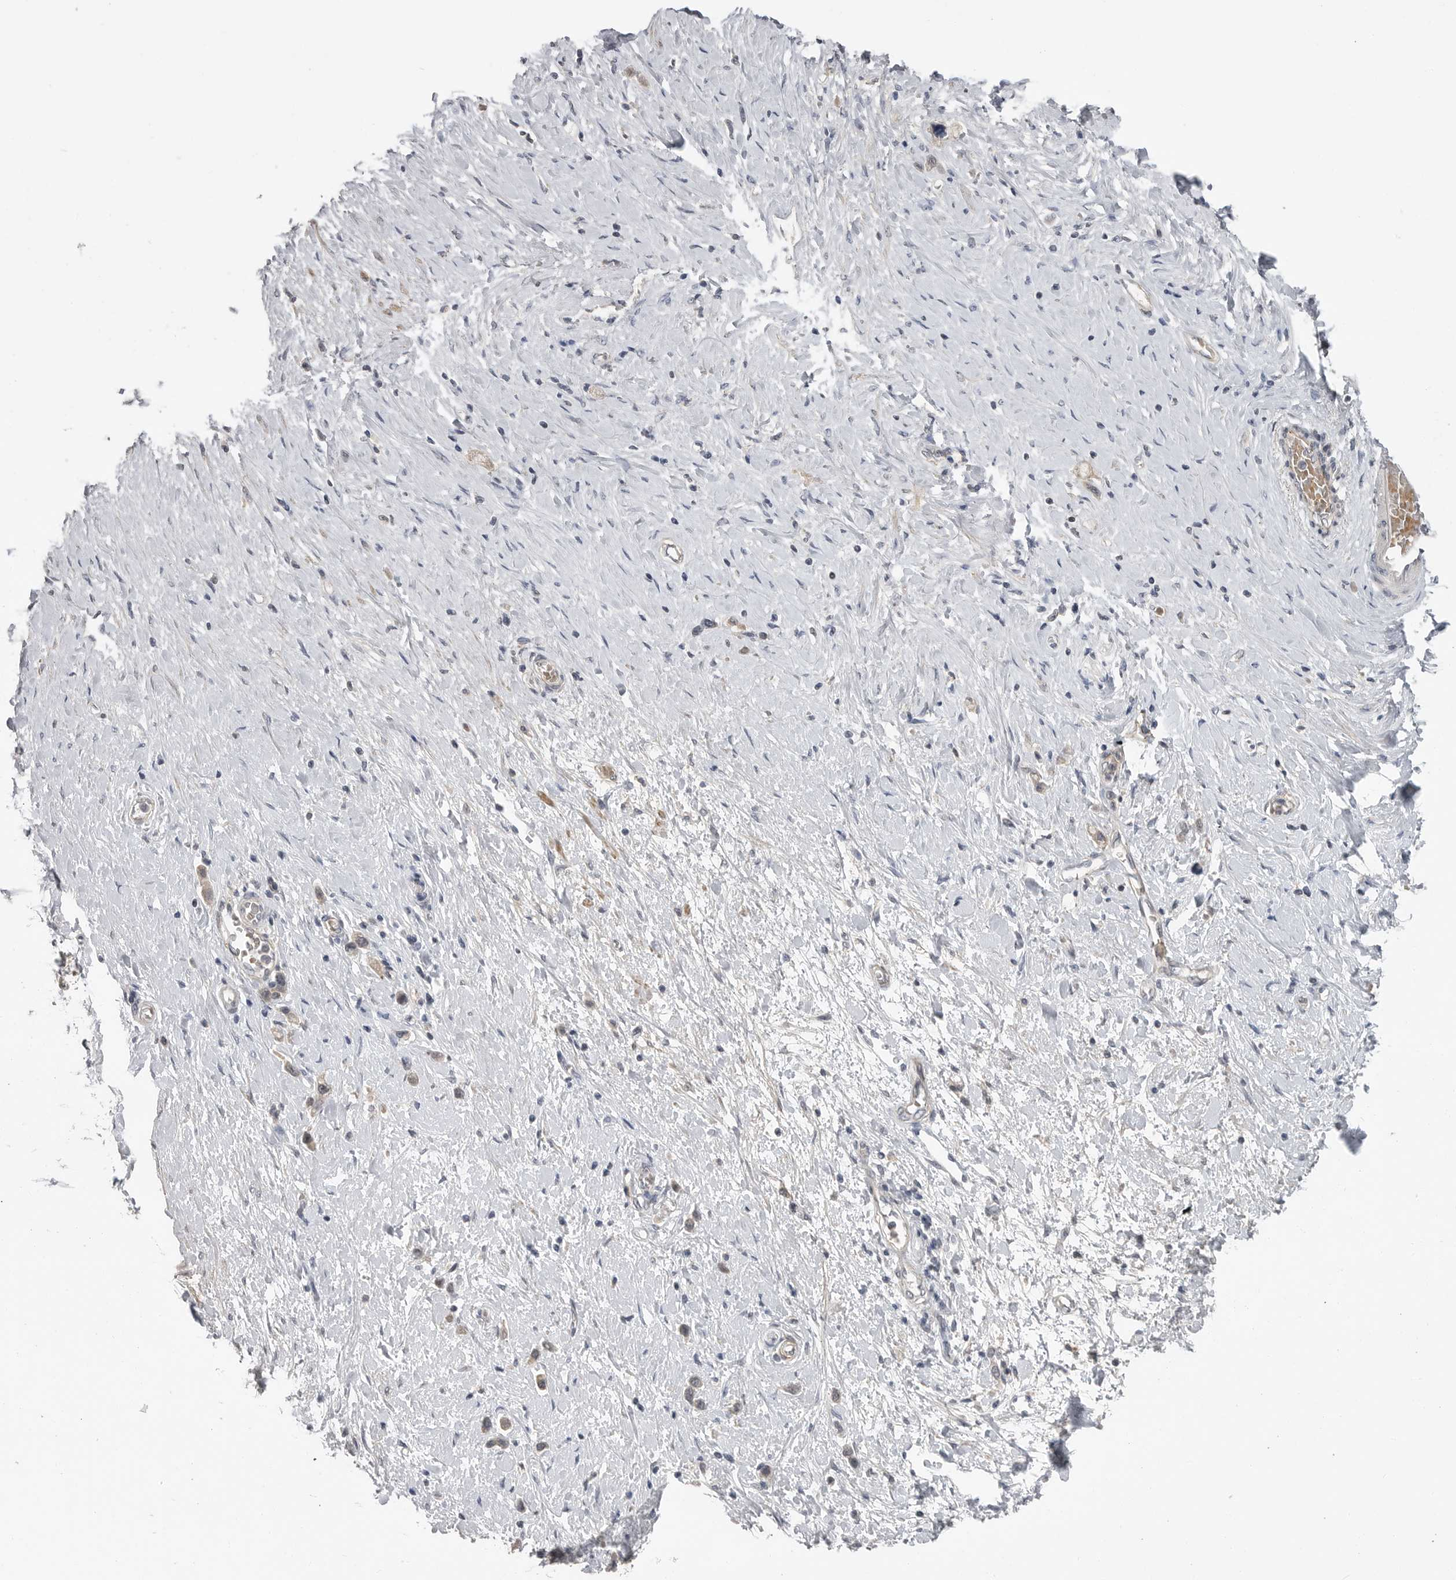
{"staining": {"intensity": "weak", "quantity": "<25%", "location": "cytoplasmic/membranous"}, "tissue": "stomach cancer", "cell_type": "Tumor cells", "image_type": "cancer", "snomed": [{"axis": "morphology", "description": "Adenocarcinoma, NOS"}, {"axis": "topography", "description": "Stomach"}], "caption": "Tumor cells show no significant protein staining in stomach cancer (adenocarcinoma).", "gene": "PLEKHF1", "patient": {"sex": "female", "age": 65}}